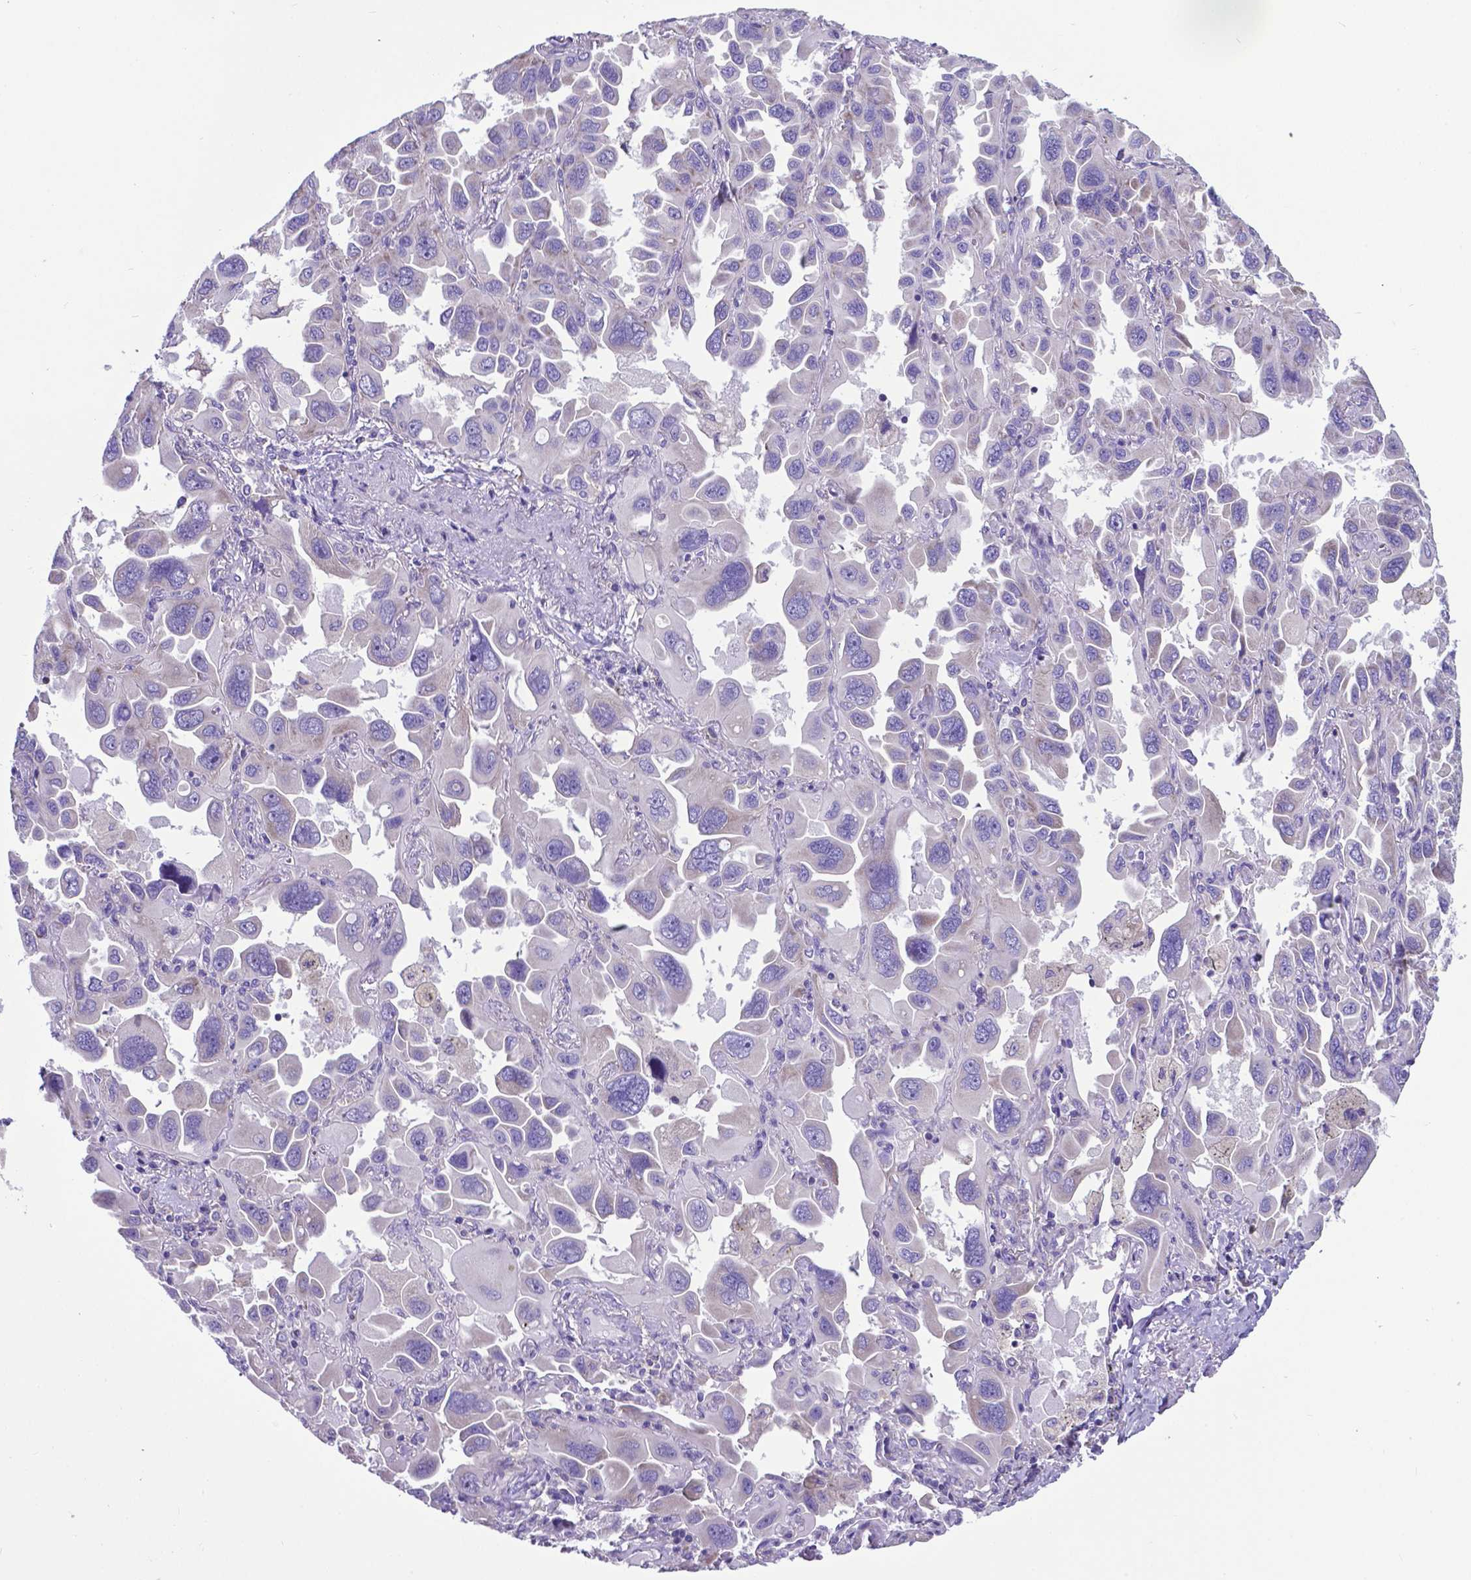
{"staining": {"intensity": "negative", "quantity": "none", "location": "none"}, "tissue": "lung cancer", "cell_type": "Tumor cells", "image_type": "cancer", "snomed": [{"axis": "morphology", "description": "Adenocarcinoma, NOS"}, {"axis": "topography", "description": "Lung"}], "caption": "A photomicrograph of human lung adenocarcinoma is negative for staining in tumor cells.", "gene": "RPL6", "patient": {"sex": "male", "age": 64}}